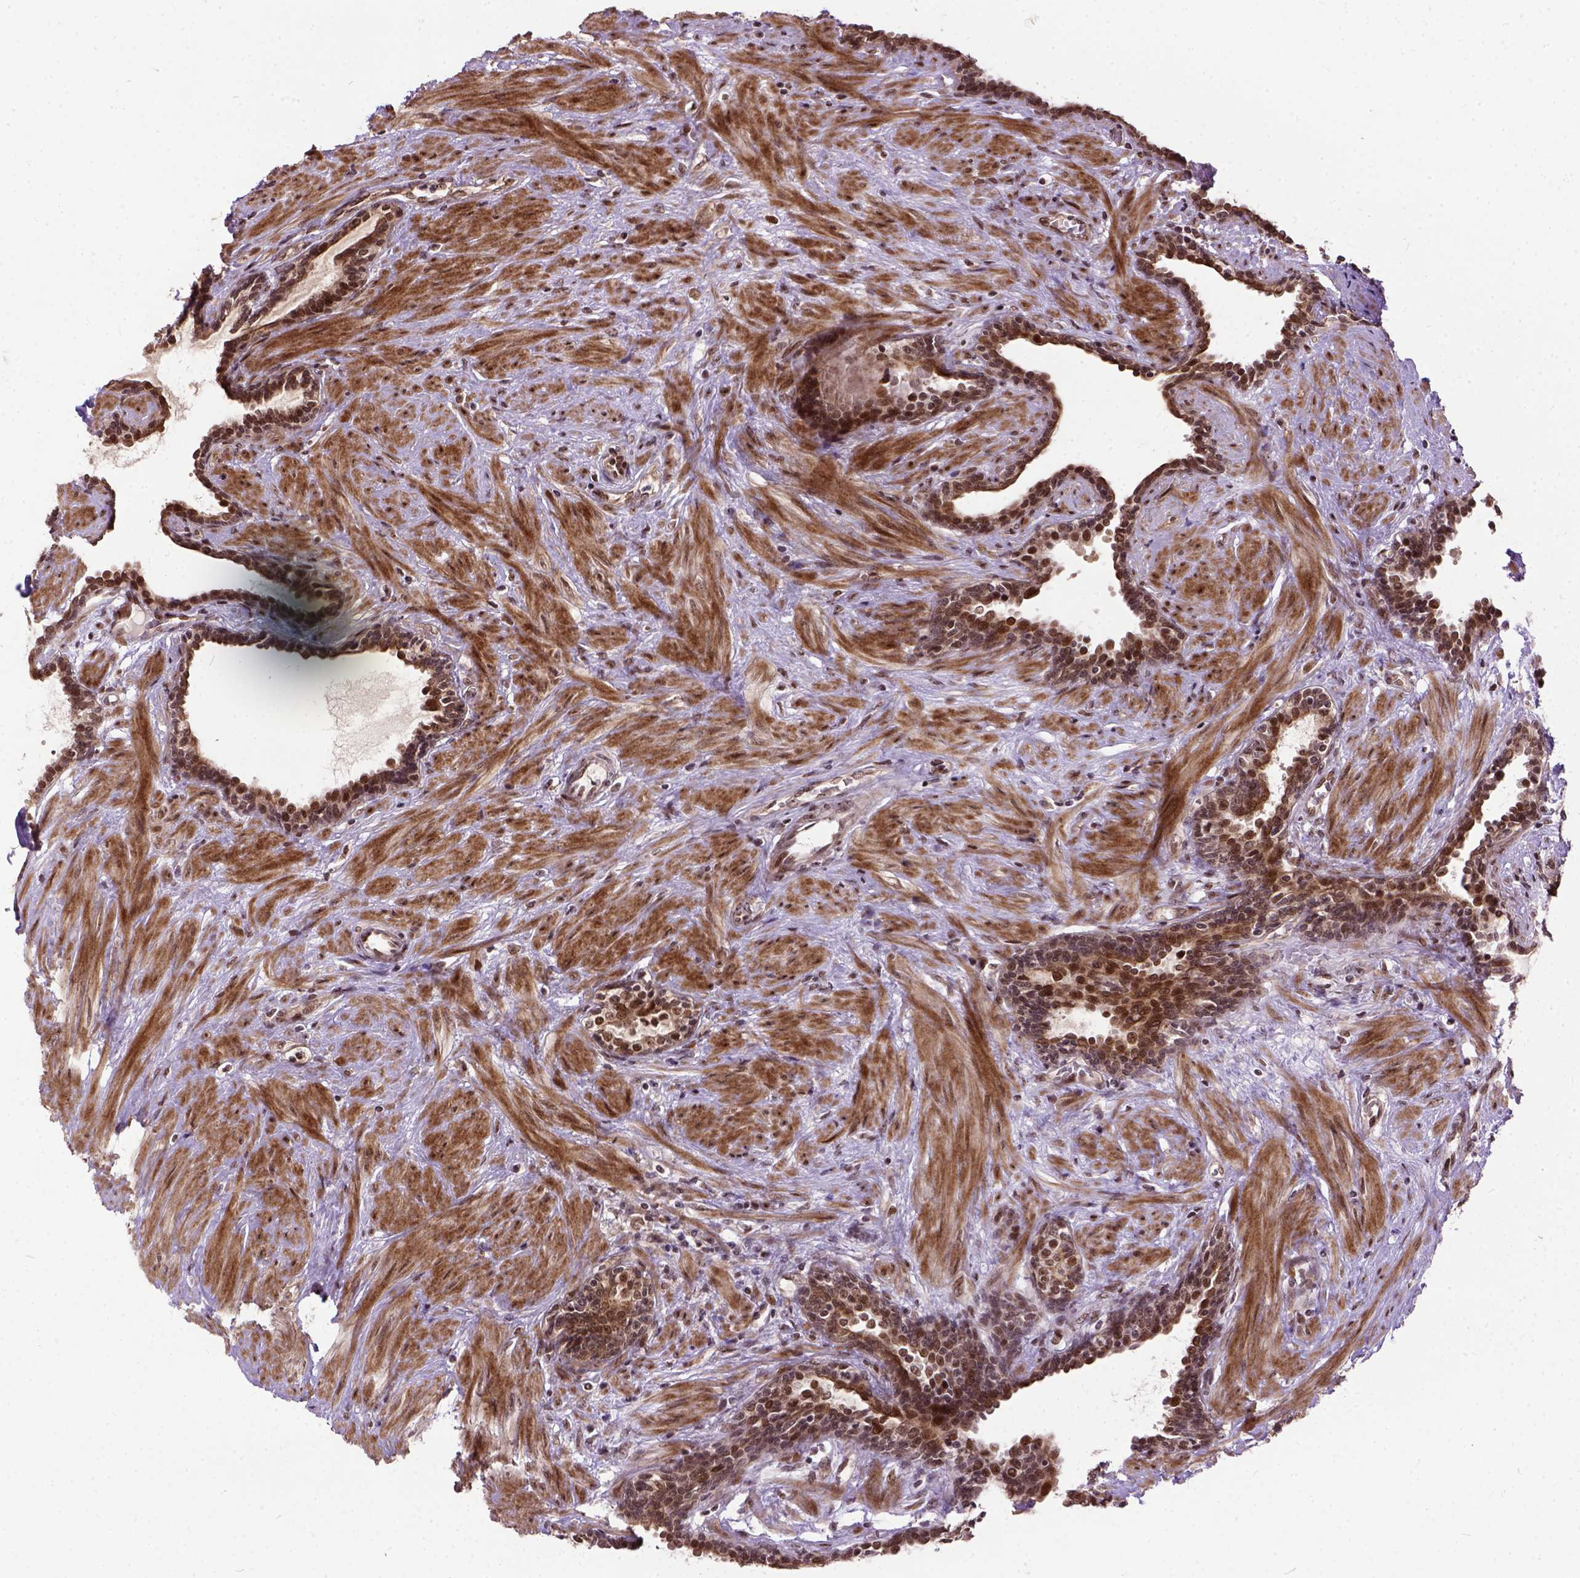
{"staining": {"intensity": "strong", "quantity": ">75%", "location": "nuclear"}, "tissue": "prostate", "cell_type": "Glandular cells", "image_type": "normal", "snomed": [{"axis": "morphology", "description": "Normal tissue, NOS"}, {"axis": "topography", "description": "Prostate"}], "caption": "A photomicrograph of prostate stained for a protein demonstrates strong nuclear brown staining in glandular cells.", "gene": "ZNF630", "patient": {"sex": "male", "age": 55}}